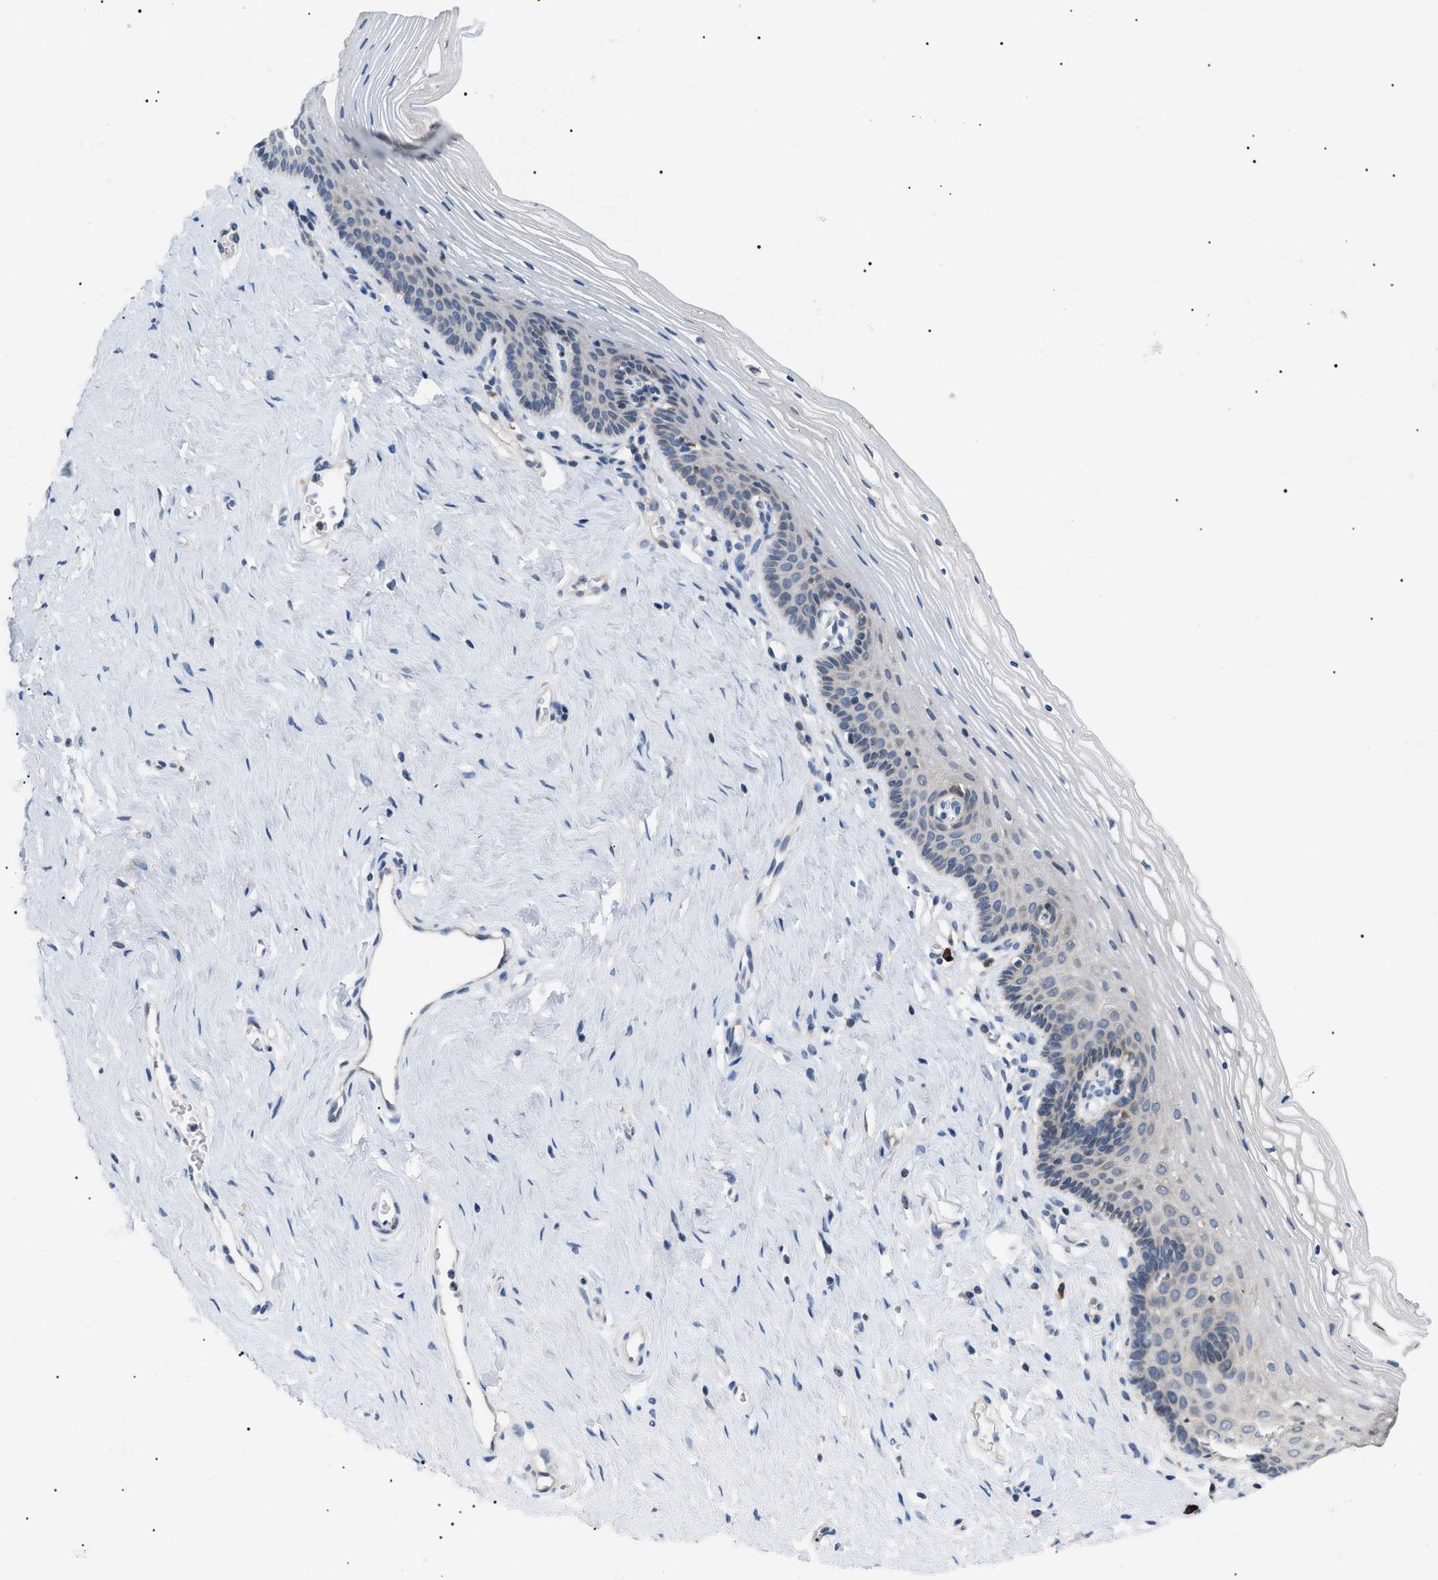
{"staining": {"intensity": "negative", "quantity": "none", "location": "none"}, "tissue": "vagina", "cell_type": "Squamous epithelial cells", "image_type": "normal", "snomed": [{"axis": "morphology", "description": "Normal tissue, NOS"}, {"axis": "topography", "description": "Vagina"}], "caption": "DAB immunohistochemical staining of unremarkable human vagina demonstrates no significant positivity in squamous epithelial cells. The staining is performed using DAB (3,3'-diaminobenzidine) brown chromogen with nuclei counter-stained in using hematoxylin.", "gene": "DERL1", "patient": {"sex": "female", "age": 32}}